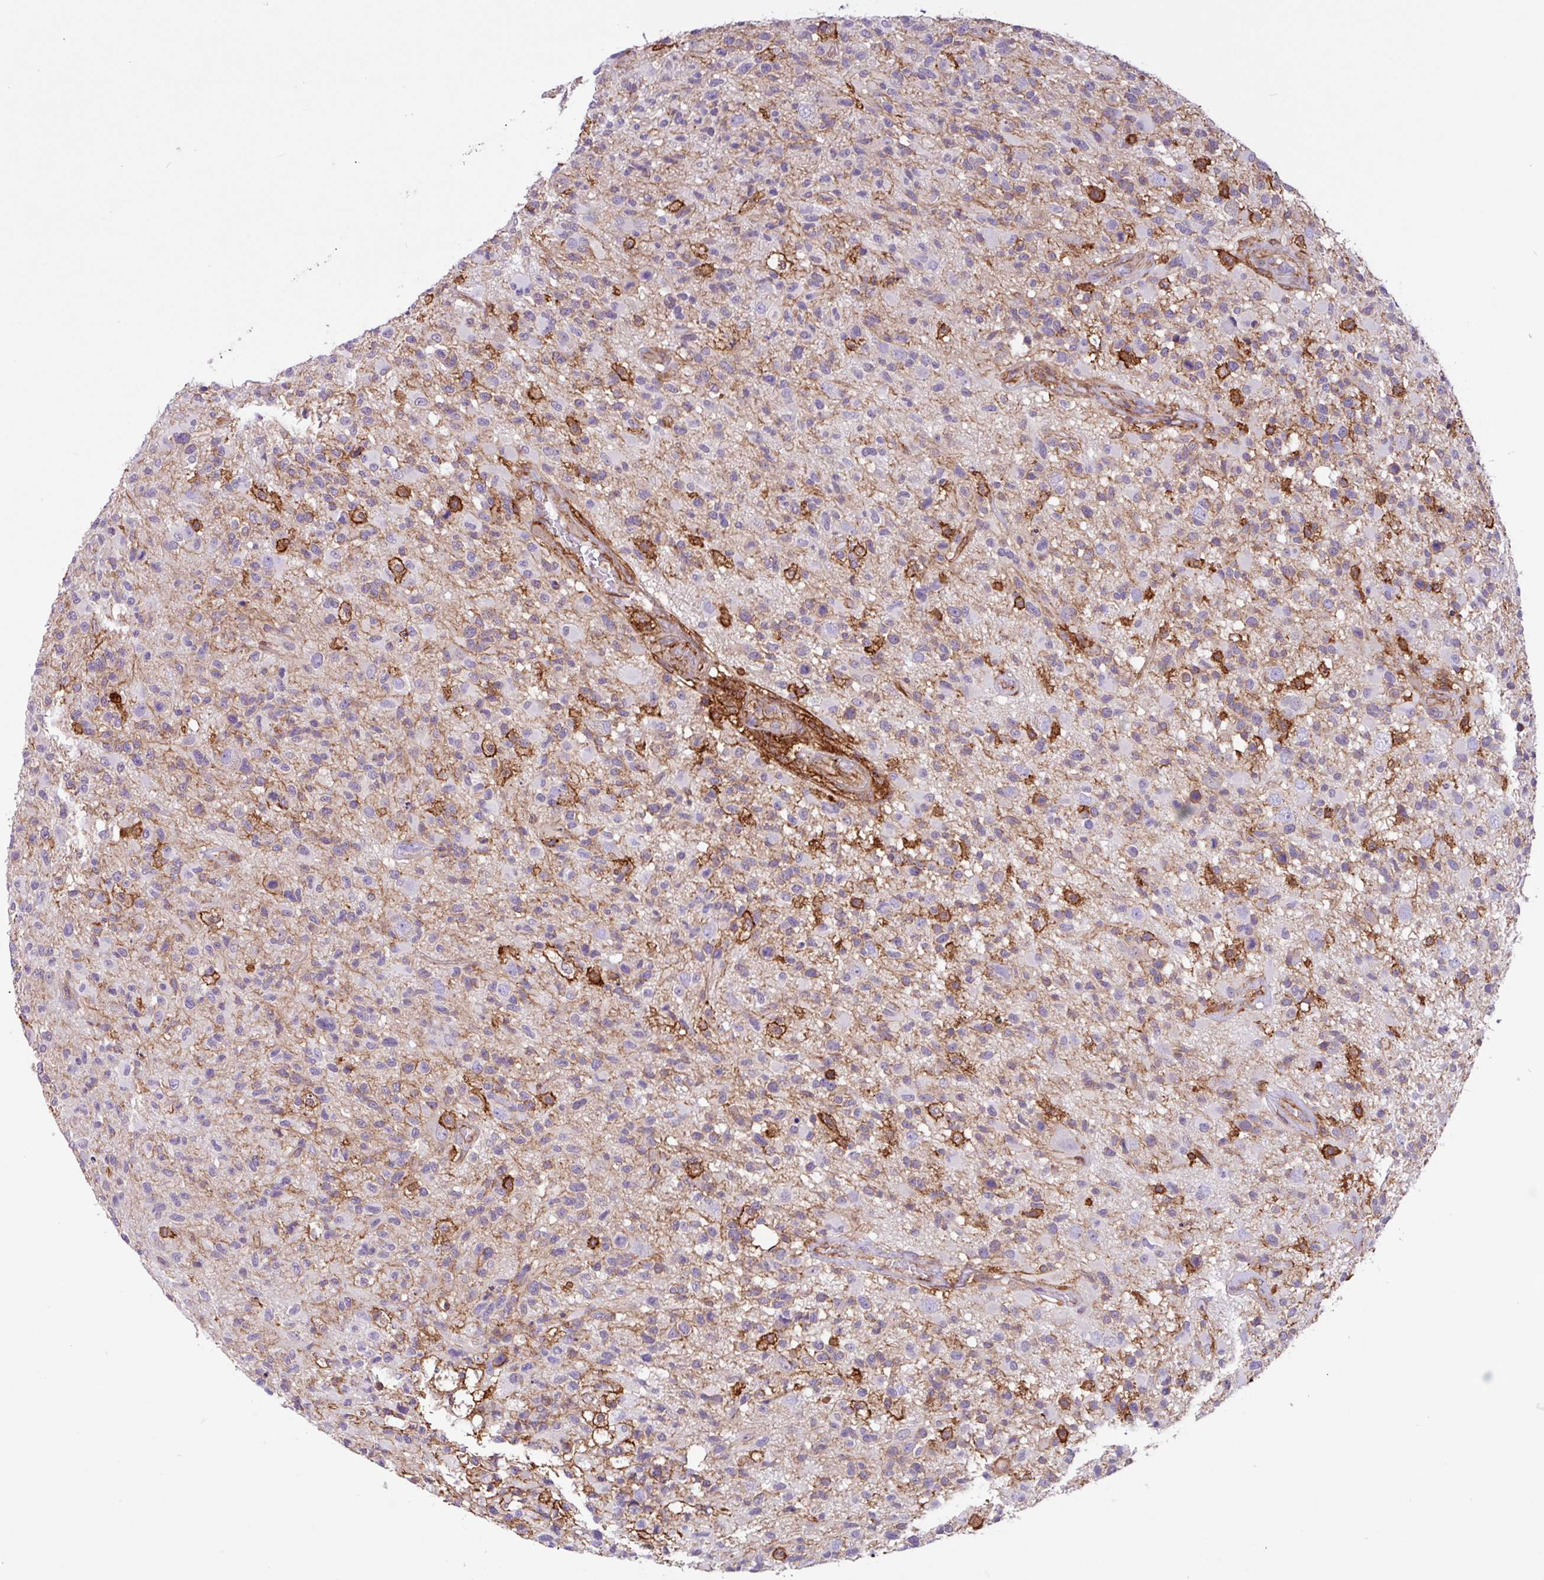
{"staining": {"intensity": "negative", "quantity": "none", "location": "none"}, "tissue": "glioma", "cell_type": "Tumor cells", "image_type": "cancer", "snomed": [{"axis": "morphology", "description": "Glioma, malignant, High grade"}, {"axis": "morphology", "description": "Glioblastoma, NOS"}, {"axis": "topography", "description": "Brain"}], "caption": "Tumor cells are negative for brown protein staining in glioblastoma. (DAB IHC visualized using brightfield microscopy, high magnification).", "gene": "PPP1R18", "patient": {"sex": "male", "age": 60}}